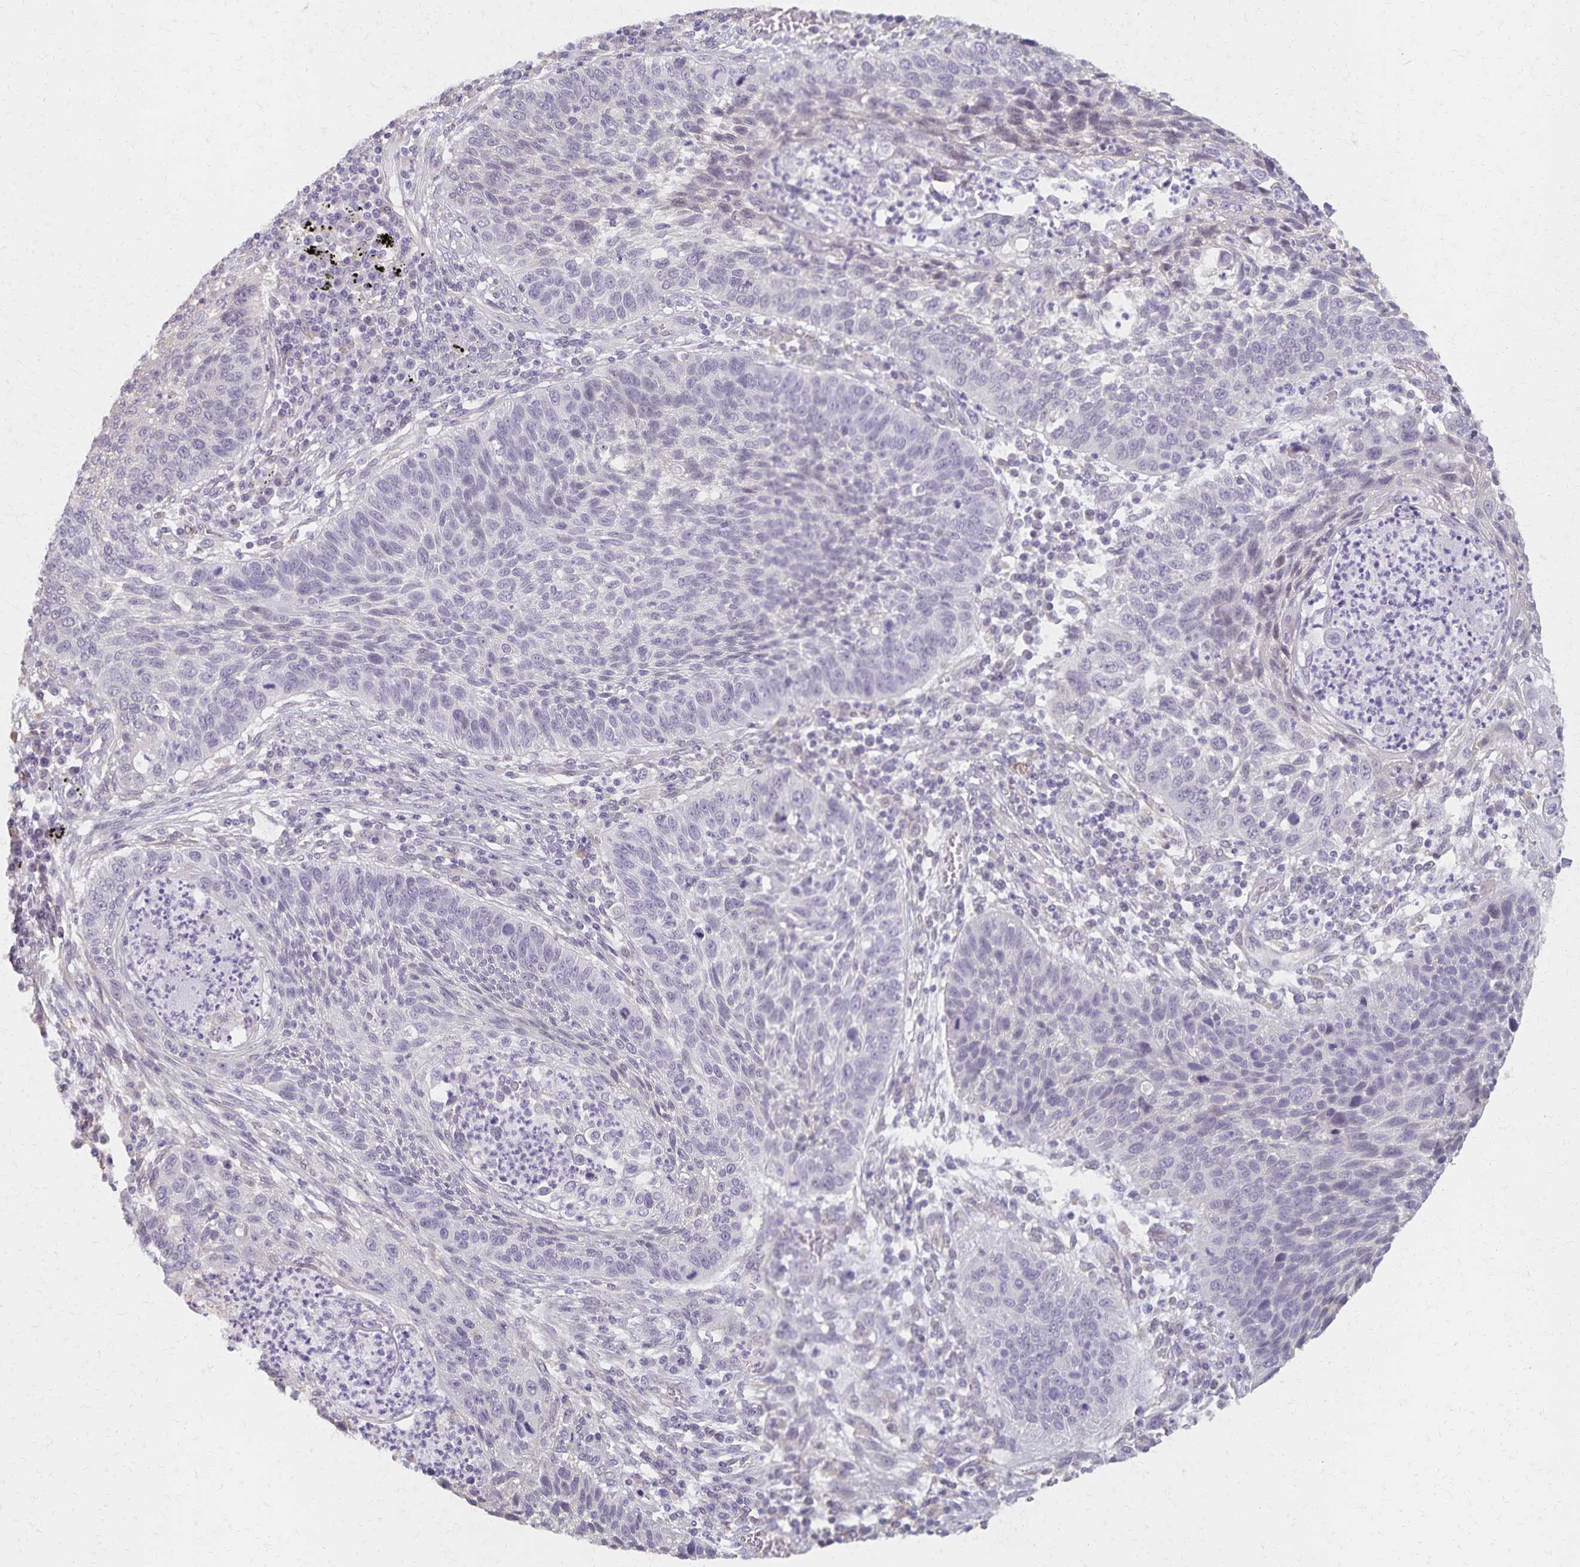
{"staining": {"intensity": "negative", "quantity": "none", "location": "none"}, "tissue": "lung cancer", "cell_type": "Tumor cells", "image_type": "cancer", "snomed": [{"axis": "morphology", "description": "Squamous cell carcinoma, NOS"}, {"axis": "morphology", "description": "Squamous cell carcinoma, metastatic, NOS"}, {"axis": "topography", "description": "Lung"}, {"axis": "topography", "description": "Pleura, NOS"}], "caption": "Lung cancer stained for a protein using immunohistochemistry (IHC) reveals no expression tumor cells.", "gene": "KISS1", "patient": {"sex": "male", "age": 72}}